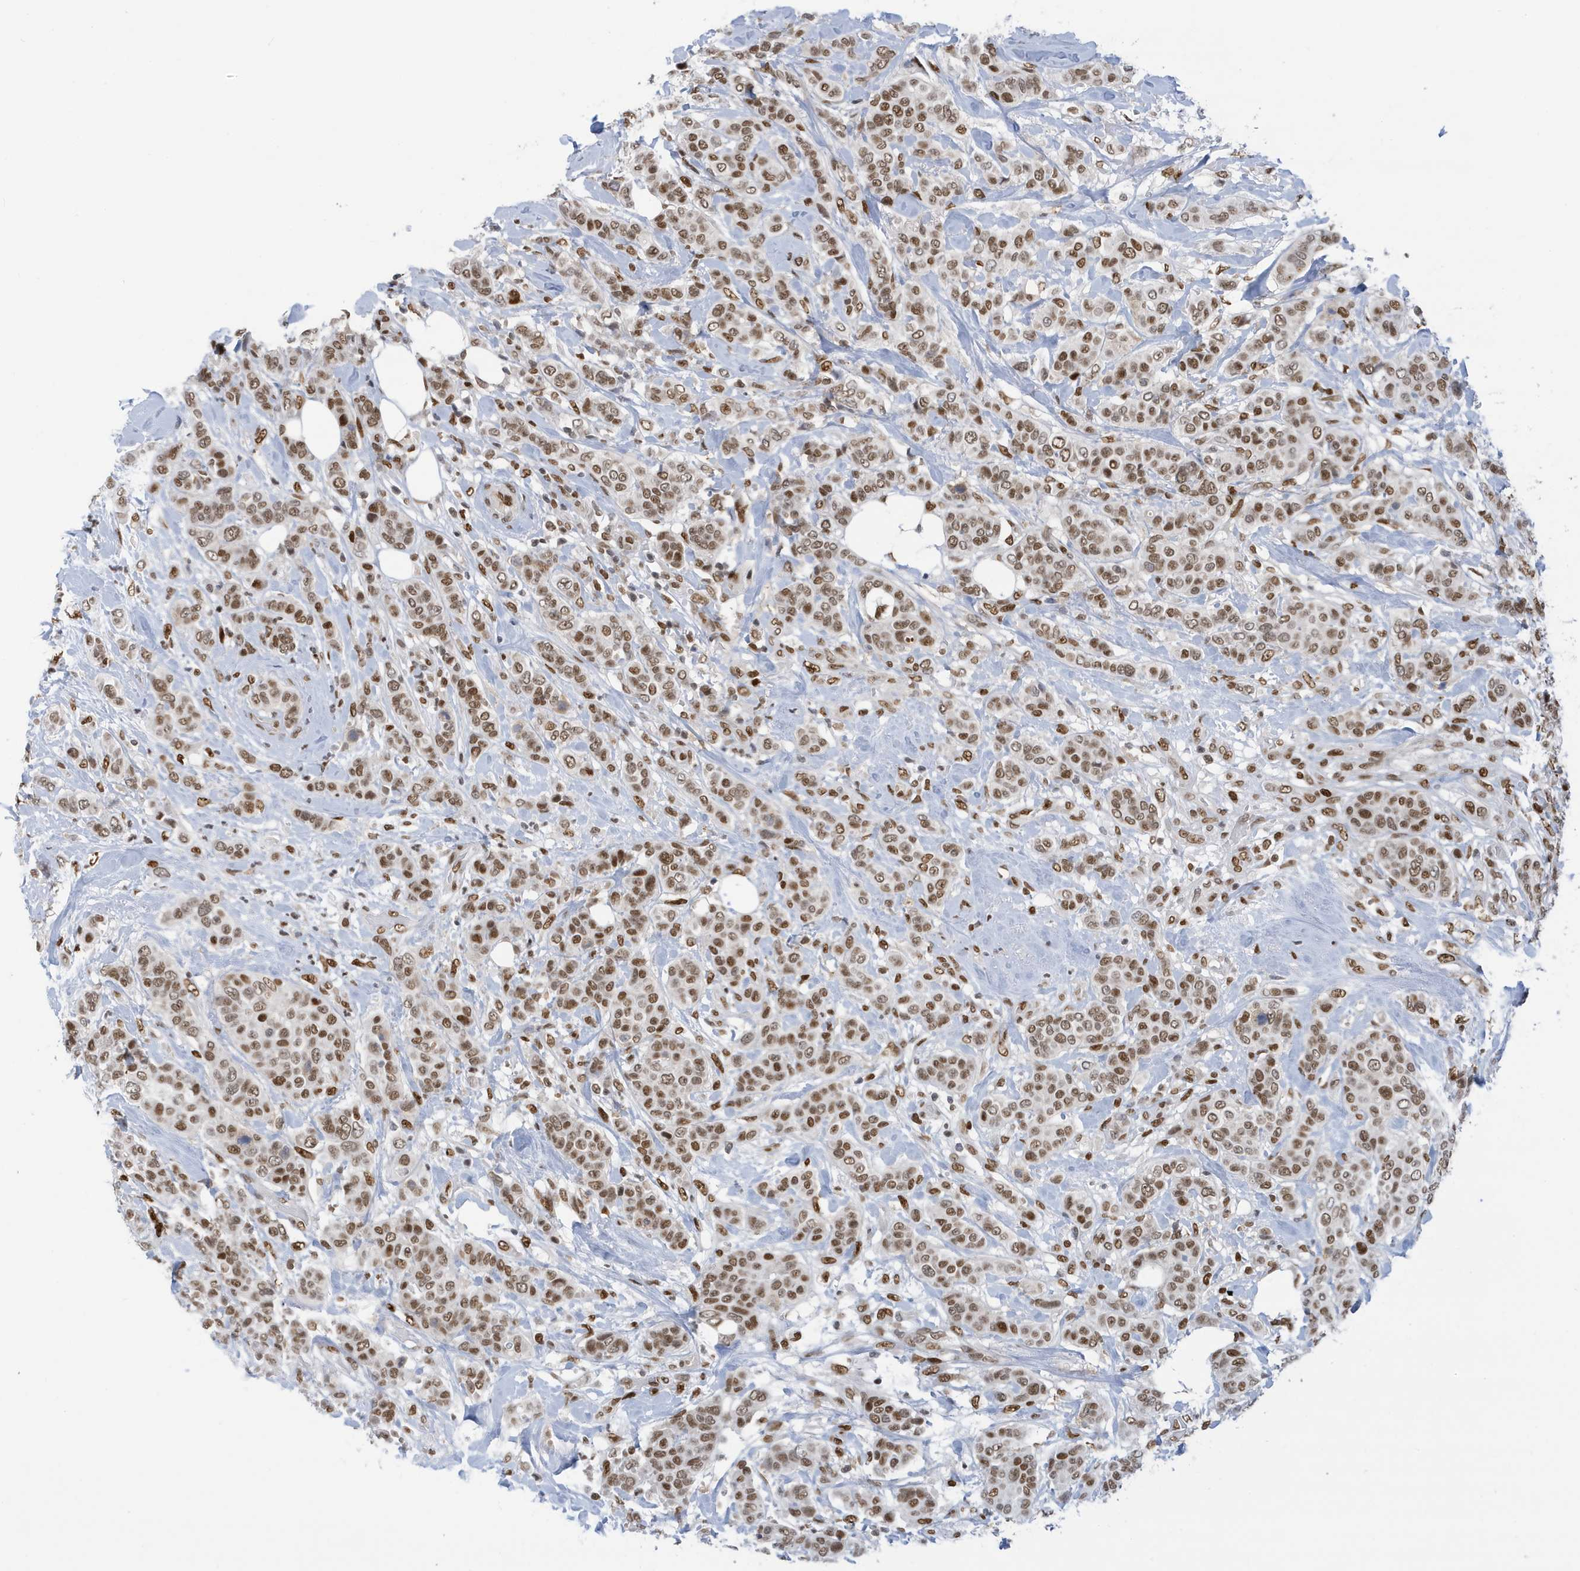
{"staining": {"intensity": "moderate", "quantity": ">75%", "location": "nuclear"}, "tissue": "breast cancer", "cell_type": "Tumor cells", "image_type": "cancer", "snomed": [{"axis": "morphology", "description": "Lobular carcinoma"}, {"axis": "topography", "description": "Breast"}], "caption": "Immunohistochemical staining of breast cancer (lobular carcinoma) demonstrates medium levels of moderate nuclear protein positivity in approximately >75% of tumor cells.", "gene": "PCYT1A", "patient": {"sex": "female", "age": 51}}